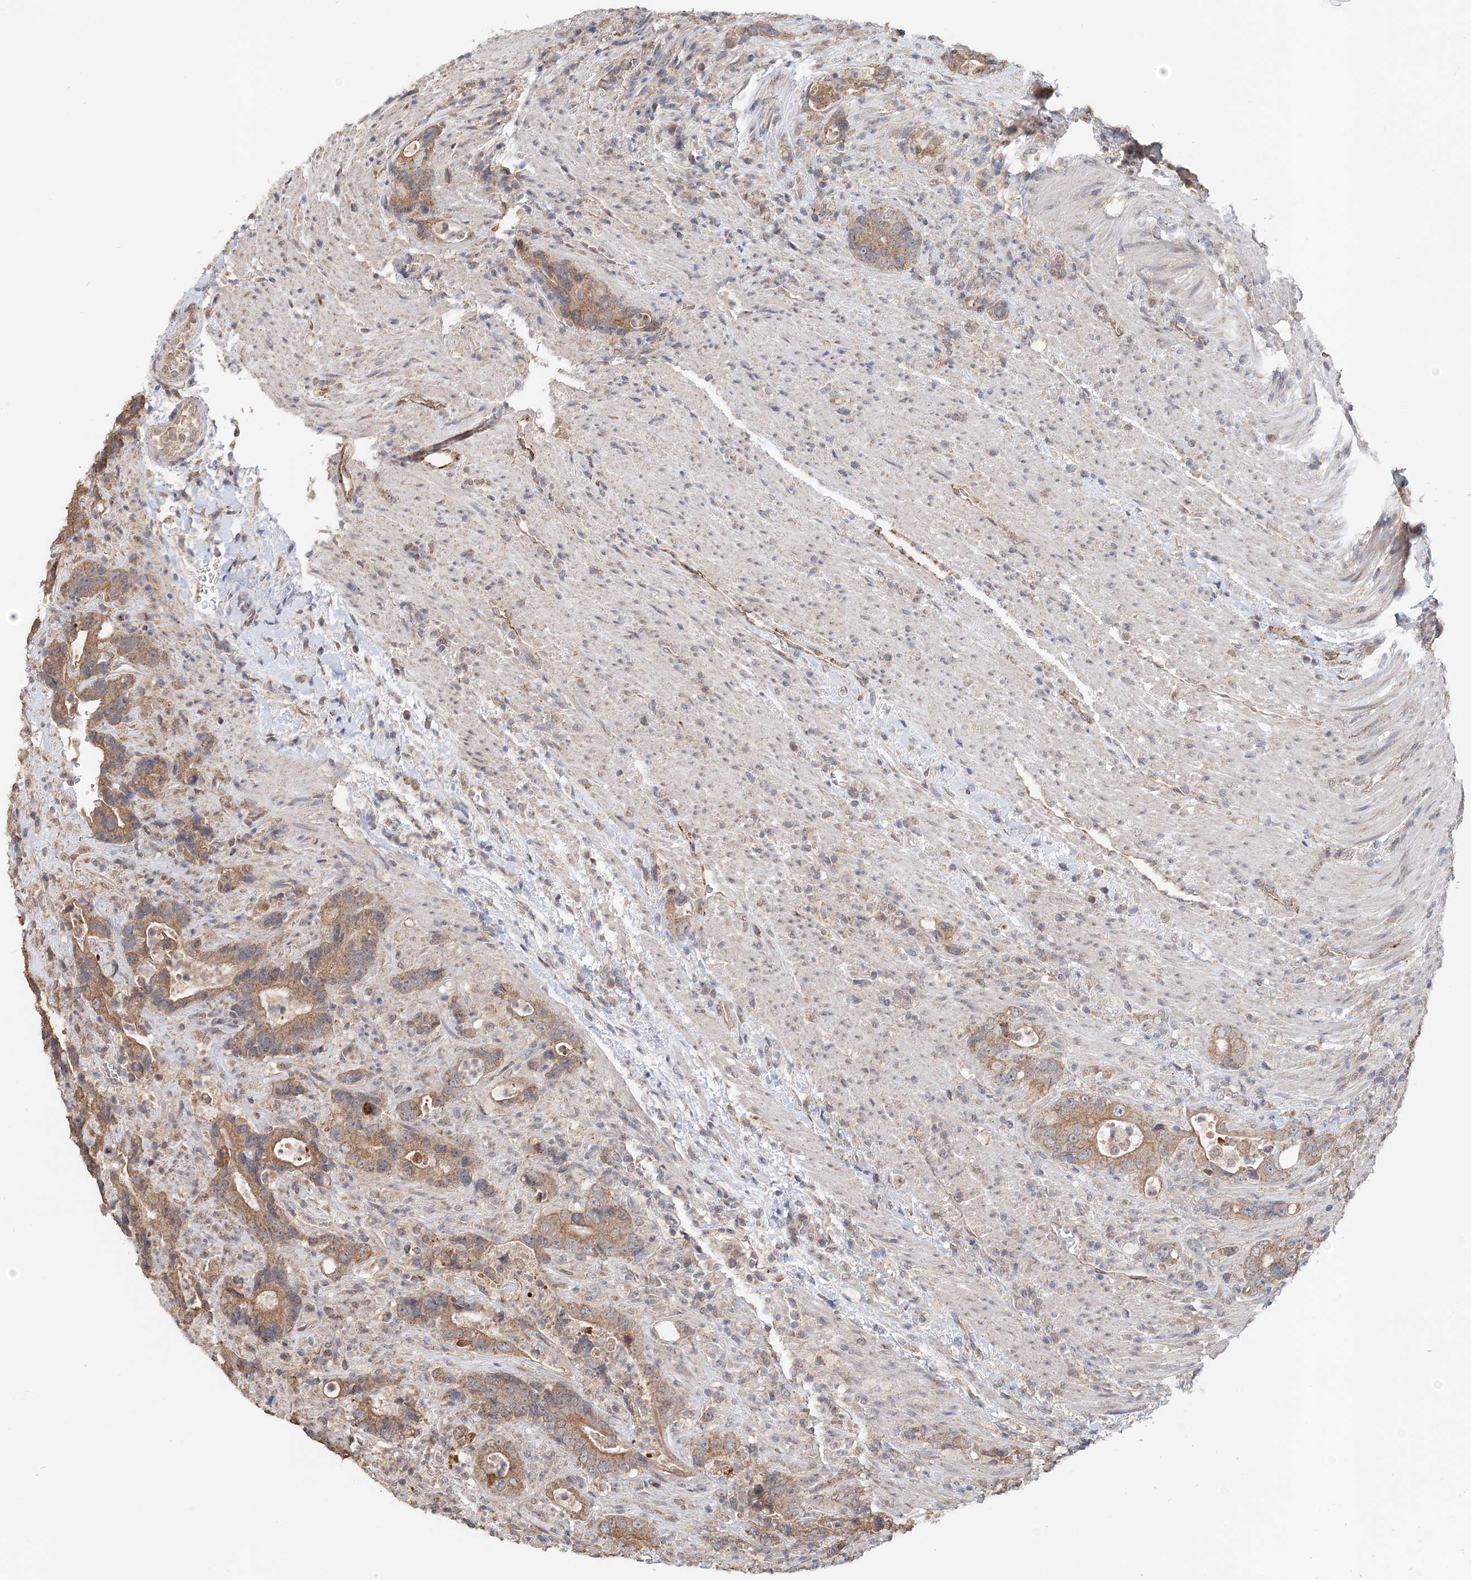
{"staining": {"intensity": "moderate", "quantity": ">75%", "location": "cytoplasmic/membranous"}, "tissue": "colorectal cancer", "cell_type": "Tumor cells", "image_type": "cancer", "snomed": [{"axis": "morphology", "description": "Adenocarcinoma, NOS"}, {"axis": "topography", "description": "Colon"}], "caption": "This is an image of immunohistochemistry (IHC) staining of colorectal adenocarcinoma, which shows moderate positivity in the cytoplasmic/membranous of tumor cells.", "gene": "FBXO38", "patient": {"sex": "female", "age": 75}}